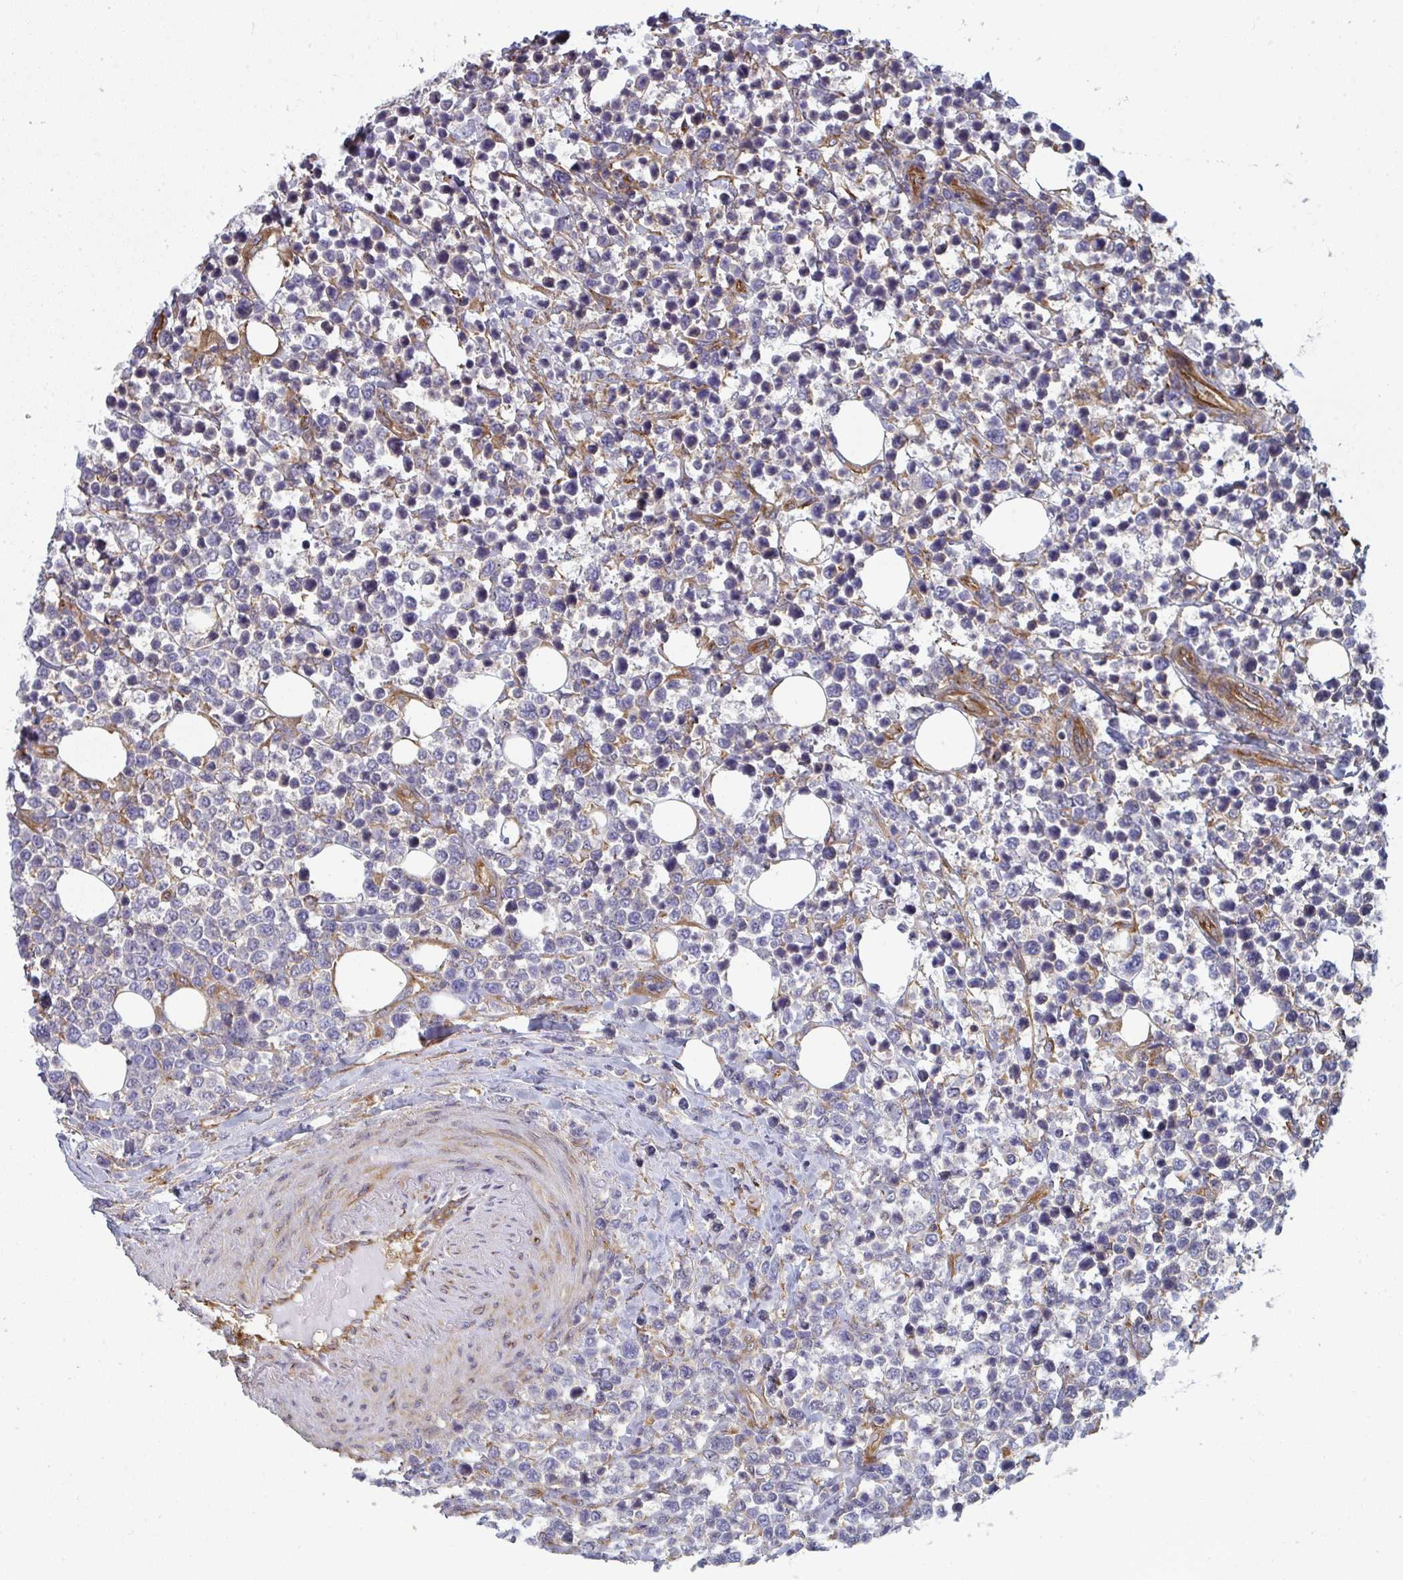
{"staining": {"intensity": "negative", "quantity": "none", "location": "none"}, "tissue": "lymphoma", "cell_type": "Tumor cells", "image_type": "cancer", "snomed": [{"axis": "morphology", "description": "Malignant lymphoma, non-Hodgkin's type, Low grade"}, {"axis": "topography", "description": "Lymph node"}], "caption": "DAB immunohistochemical staining of lymphoma exhibits no significant expression in tumor cells.", "gene": "DYNC1I2", "patient": {"sex": "male", "age": 60}}